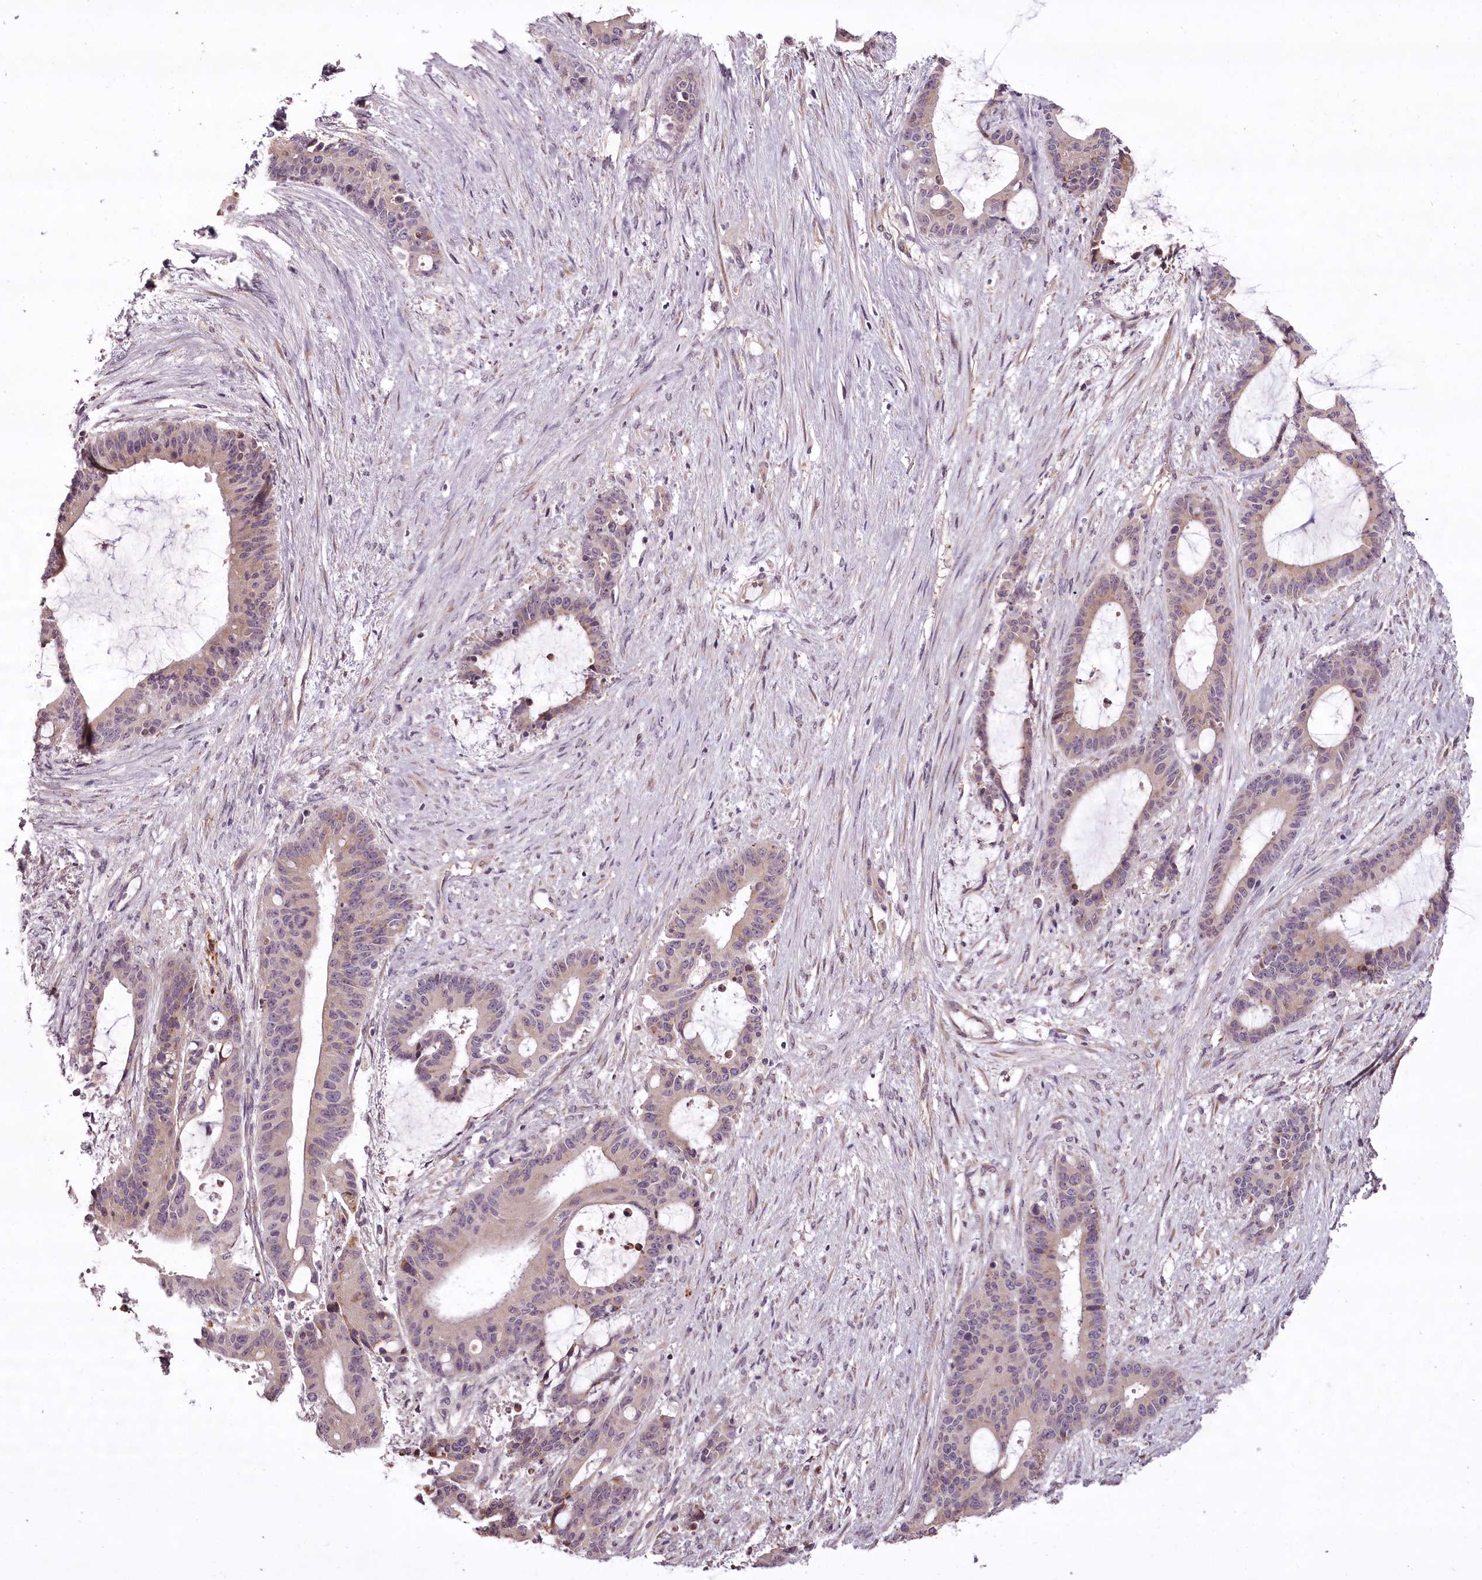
{"staining": {"intensity": "weak", "quantity": "<25%", "location": "nuclear"}, "tissue": "liver cancer", "cell_type": "Tumor cells", "image_type": "cancer", "snomed": [{"axis": "morphology", "description": "Normal tissue, NOS"}, {"axis": "morphology", "description": "Cholangiocarcinoma"}, {"axis": "topography", "description": "Liver"}, {"axis": "topography", "description": "Peripheral nerve tissue"}], "caption": "Tumor cells are negative for brown protein staining in liver cancer (cholangiocarcinoma).", "gene": "CCDC92", "patient": {"sex": "female", "age": 73}}